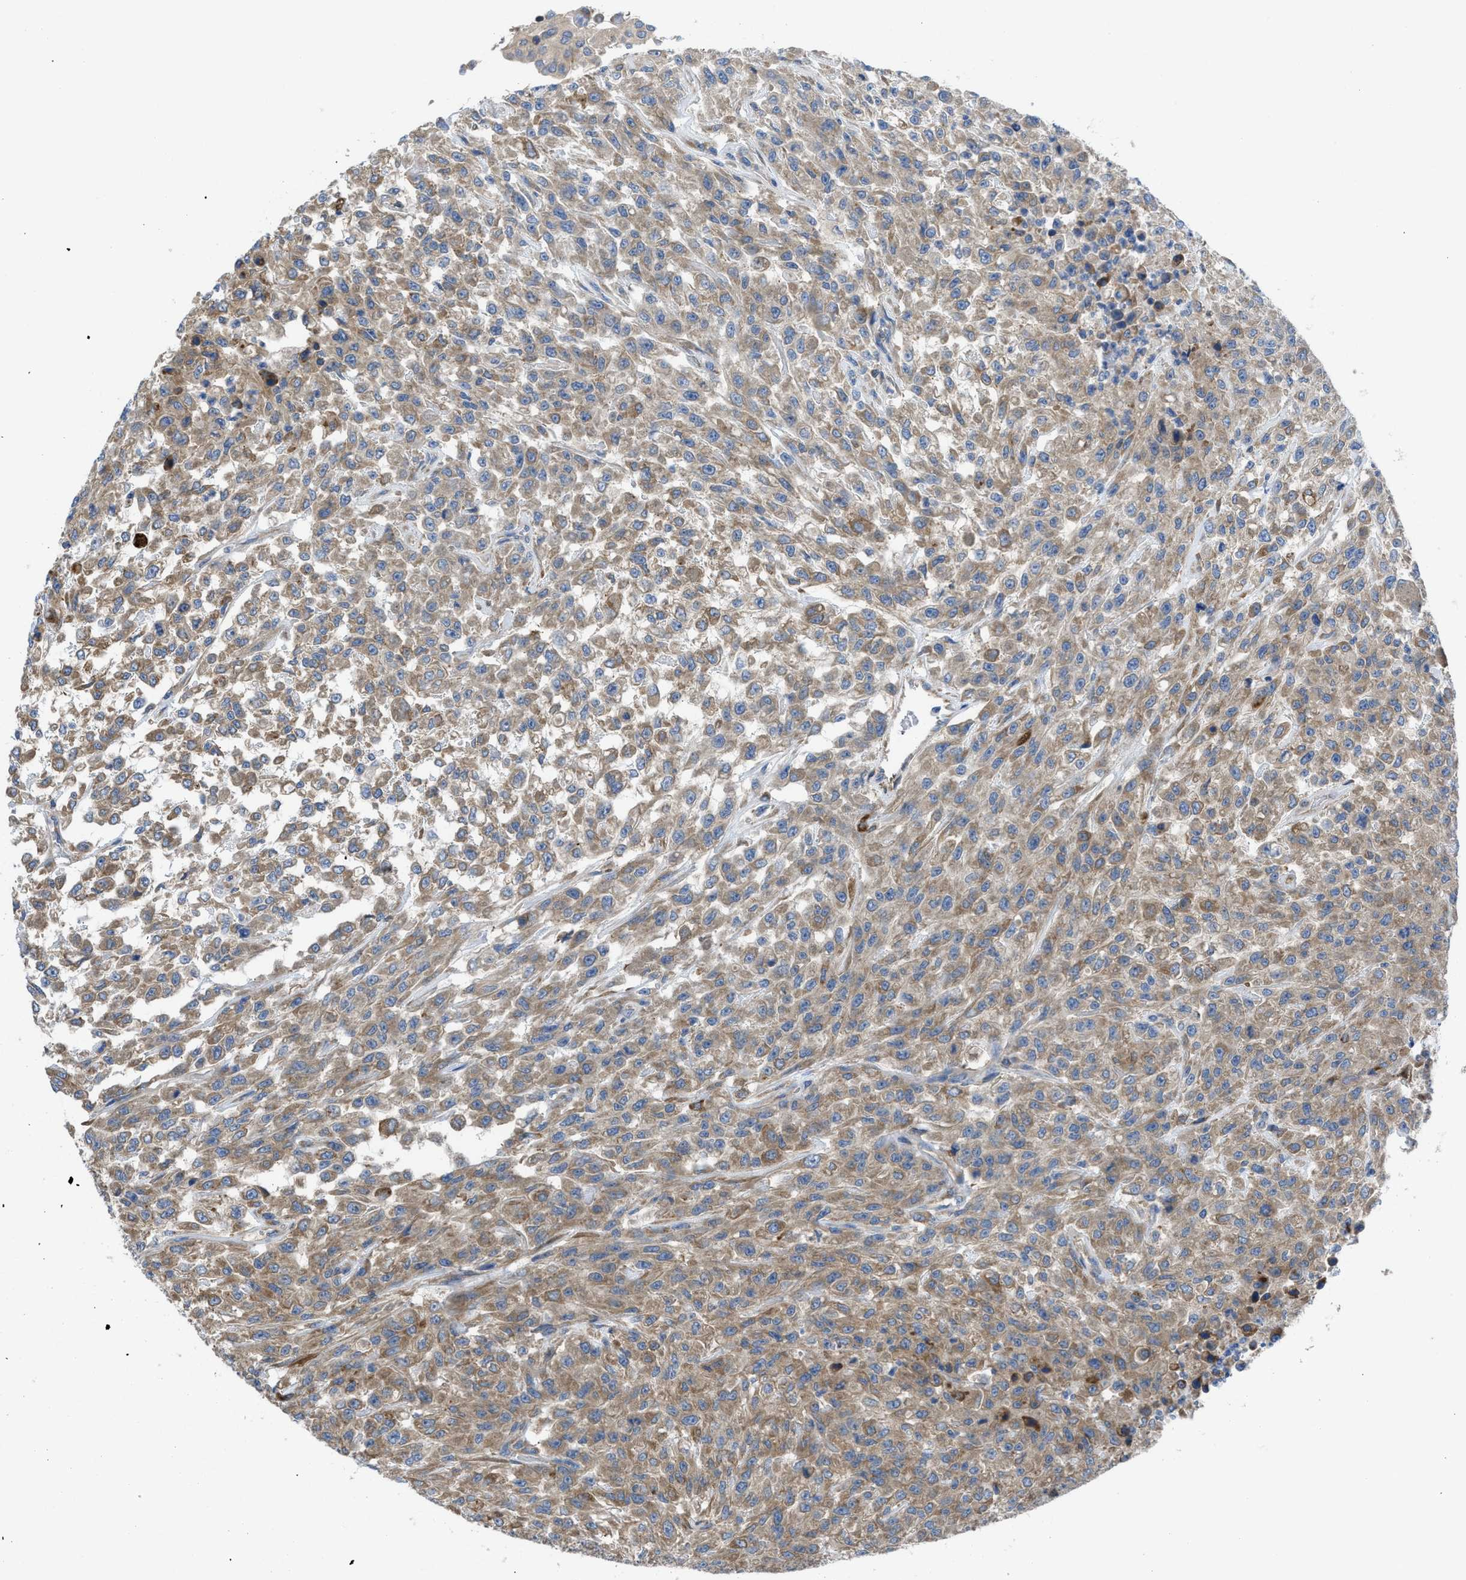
{"staining": {"intensity": "moderate", "quantity": ">75%", "location": "cytoplasmic/membranous"}, "tissue": "urothelial cancer", "cell_type": "Tumor cells", "image_type": "cancer", "snomed": [{"axis": "morphology", "description": "Urothelial carcinoma, High grade"}, {"axis": "topography", "description": "Urinary bladder"}], "caption": "This is a histology image of immunohistochemistry (IHC) staining of urothelial cancer, which shows moderate staining in the cytoplasmic/membranous of tumor cells.", "gene": "CHKB", "patient": {"sex": "male", "age": 46}}